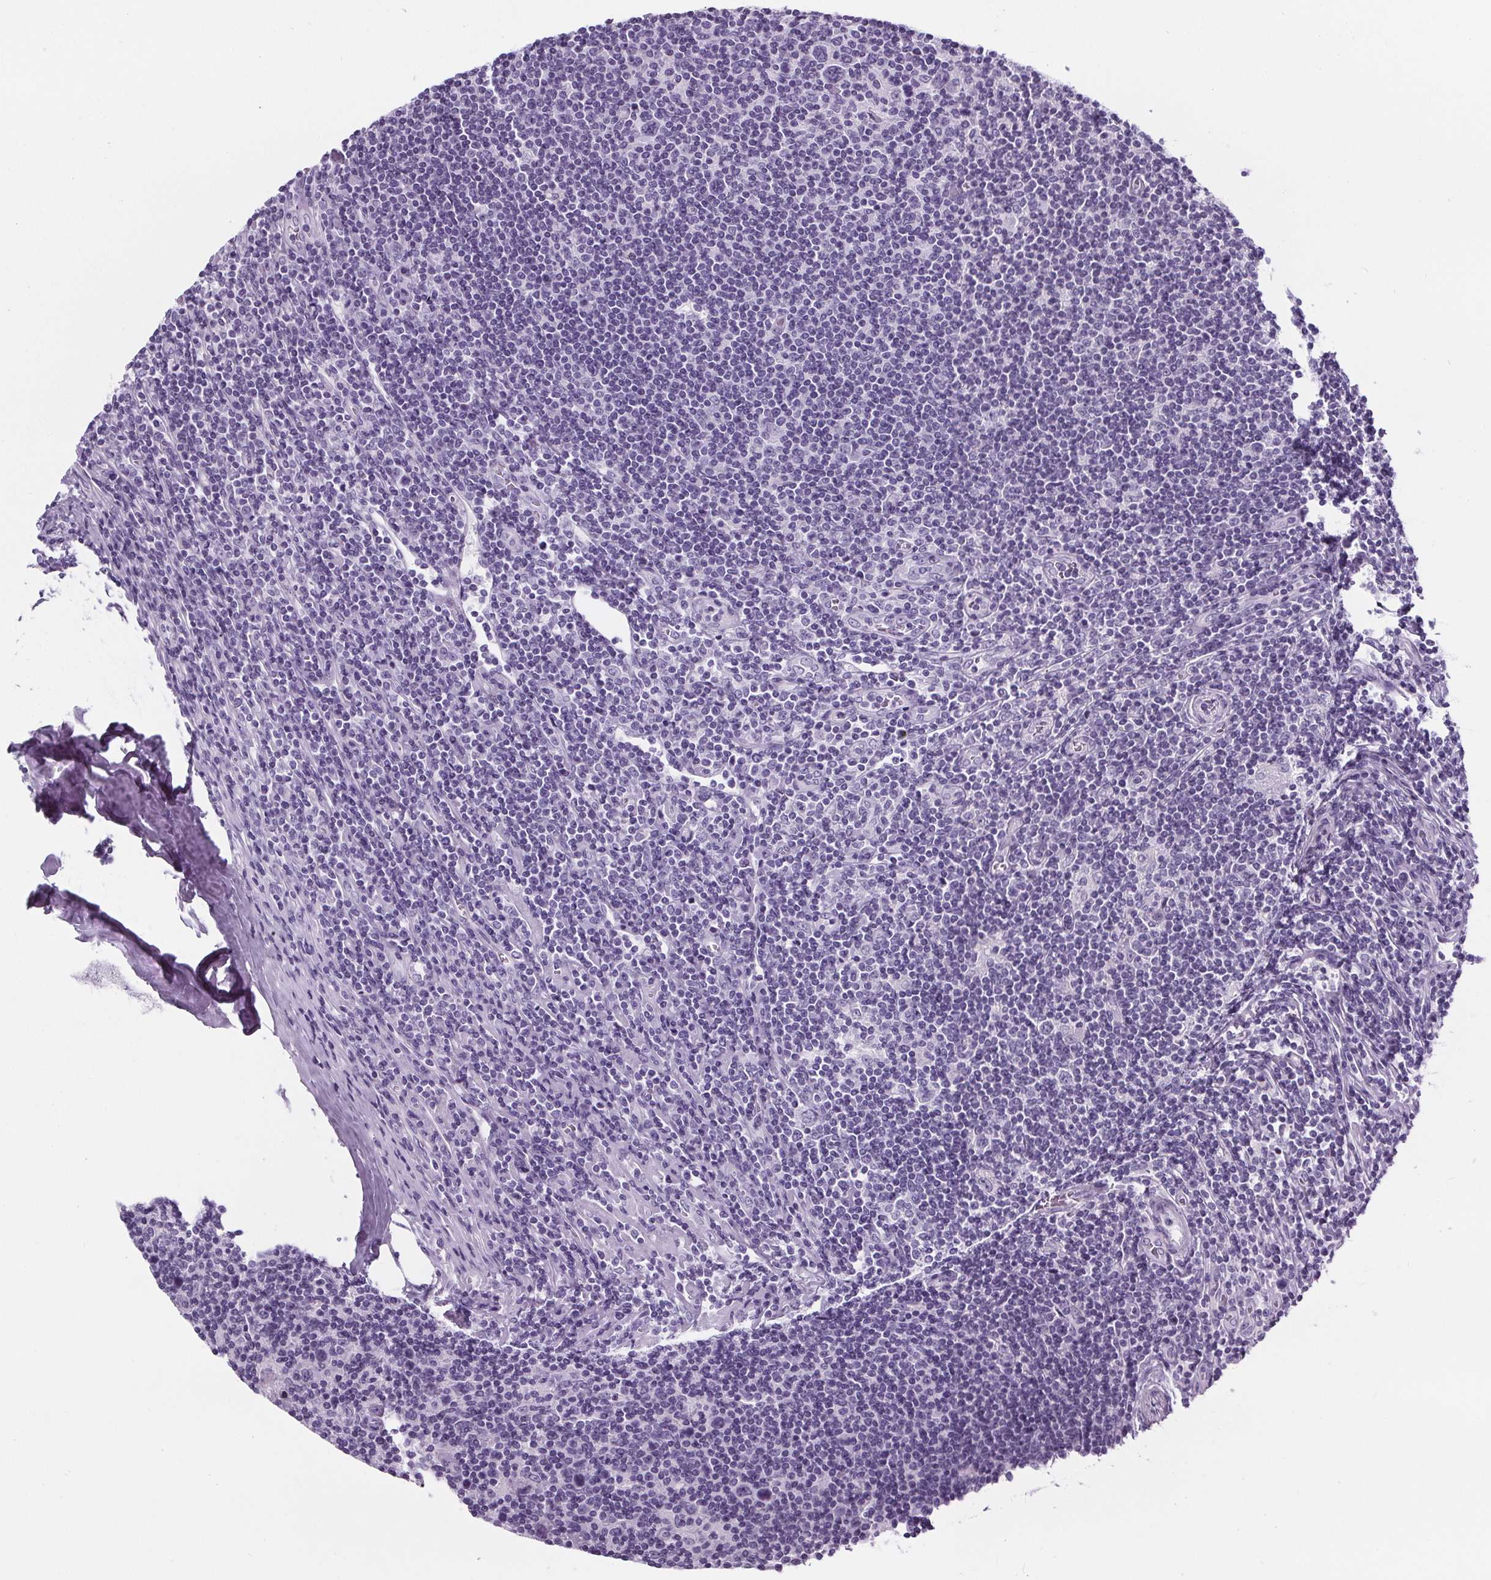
{"staining": {"intensity": "negative", "quantity": "none", "location": "none"}, "tissue": "lymphoma", "cell_type": "Tumor cells", "image_type": "cancer", "snomed": [{"axis": "morphology", "description": "Hodgkin's disease, NOS"}, {"axis": "topography", "description": "Lymph node"}], "caption": "Immunohistochemistry (IHC) histopathology image of neoplastic tissue: Hodgkin's disease stained with DAB reveals no significant protein expression in tumor cells.", "gene": "ADRB1", "patient": {"sex": "male", "age": 40}}